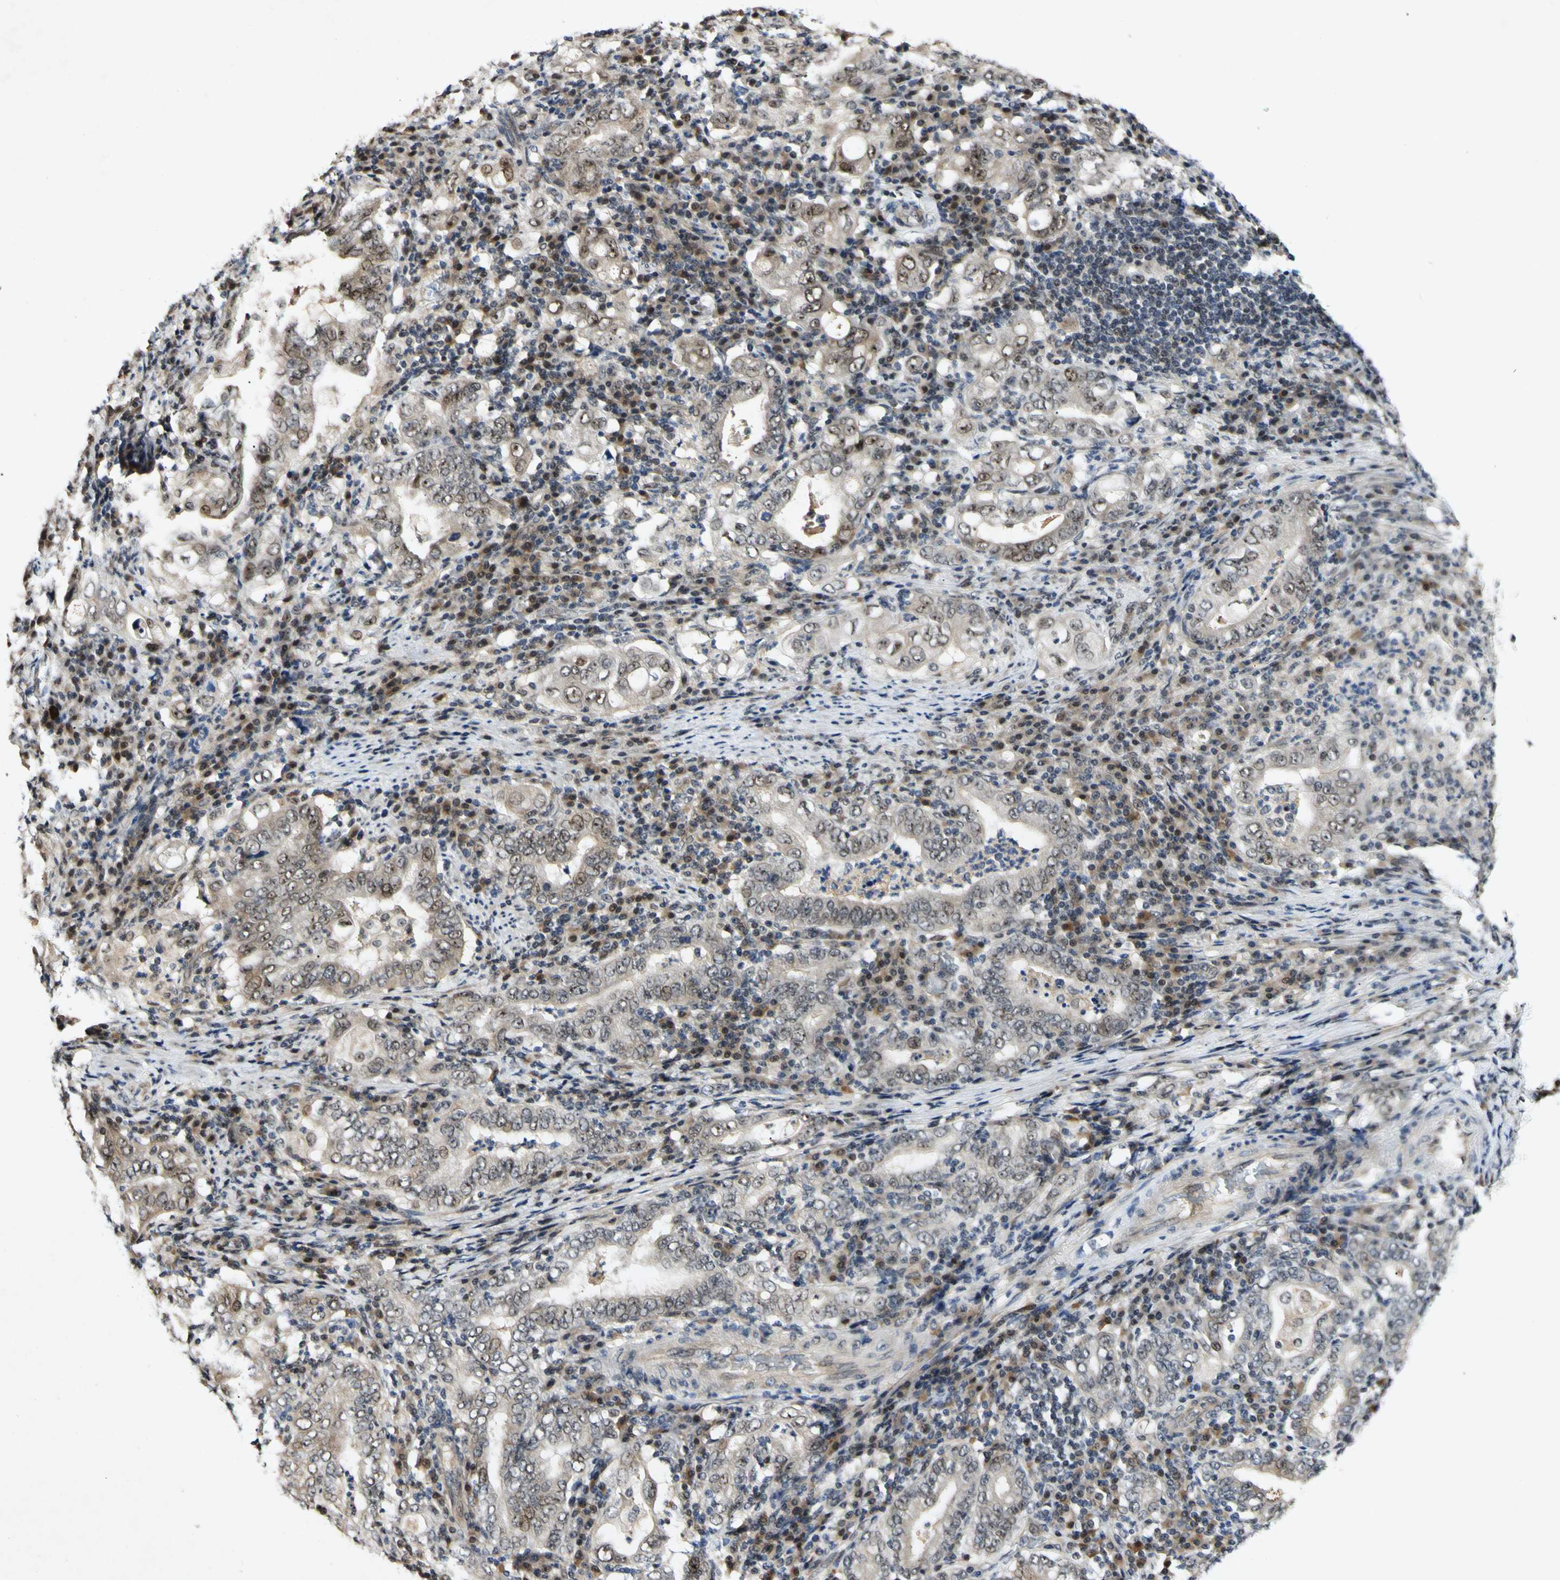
{"staining": {"intensity": "weak", "quantity": ">75%", "location": "cytoplasmic/membranous,nuclear"}, "tissue": "stomach cancer", "cell_type": "Tumor cells", "image_type": "cancer", "snomed": [{"axis": "morphology", "description": "Normal tissue, NOS"}, {"axis": "morphology", "description": "Adenocarcinoma, NOS"}, {"axis": "topography", "description": "Esophagus"}, {"axis": "topography", "description": "Stomach, upper"}, {"axis": "topography", "description": "Peripheral nerve tissue"}], "caption": "Stomach cancer (adenocarcinoma) stained with DAB immunohistochemistry (IHC) demonstrates low levels of weak cytoplasmic/membranous and nuclear expression in about >75% of tumor cells. (DAB (3,3'-diaminobenzidine) = brown stain, brightfield microscopy at high magnification).", "gene": "POLR2F", "patient": {"sex": "male", "age": 62}}